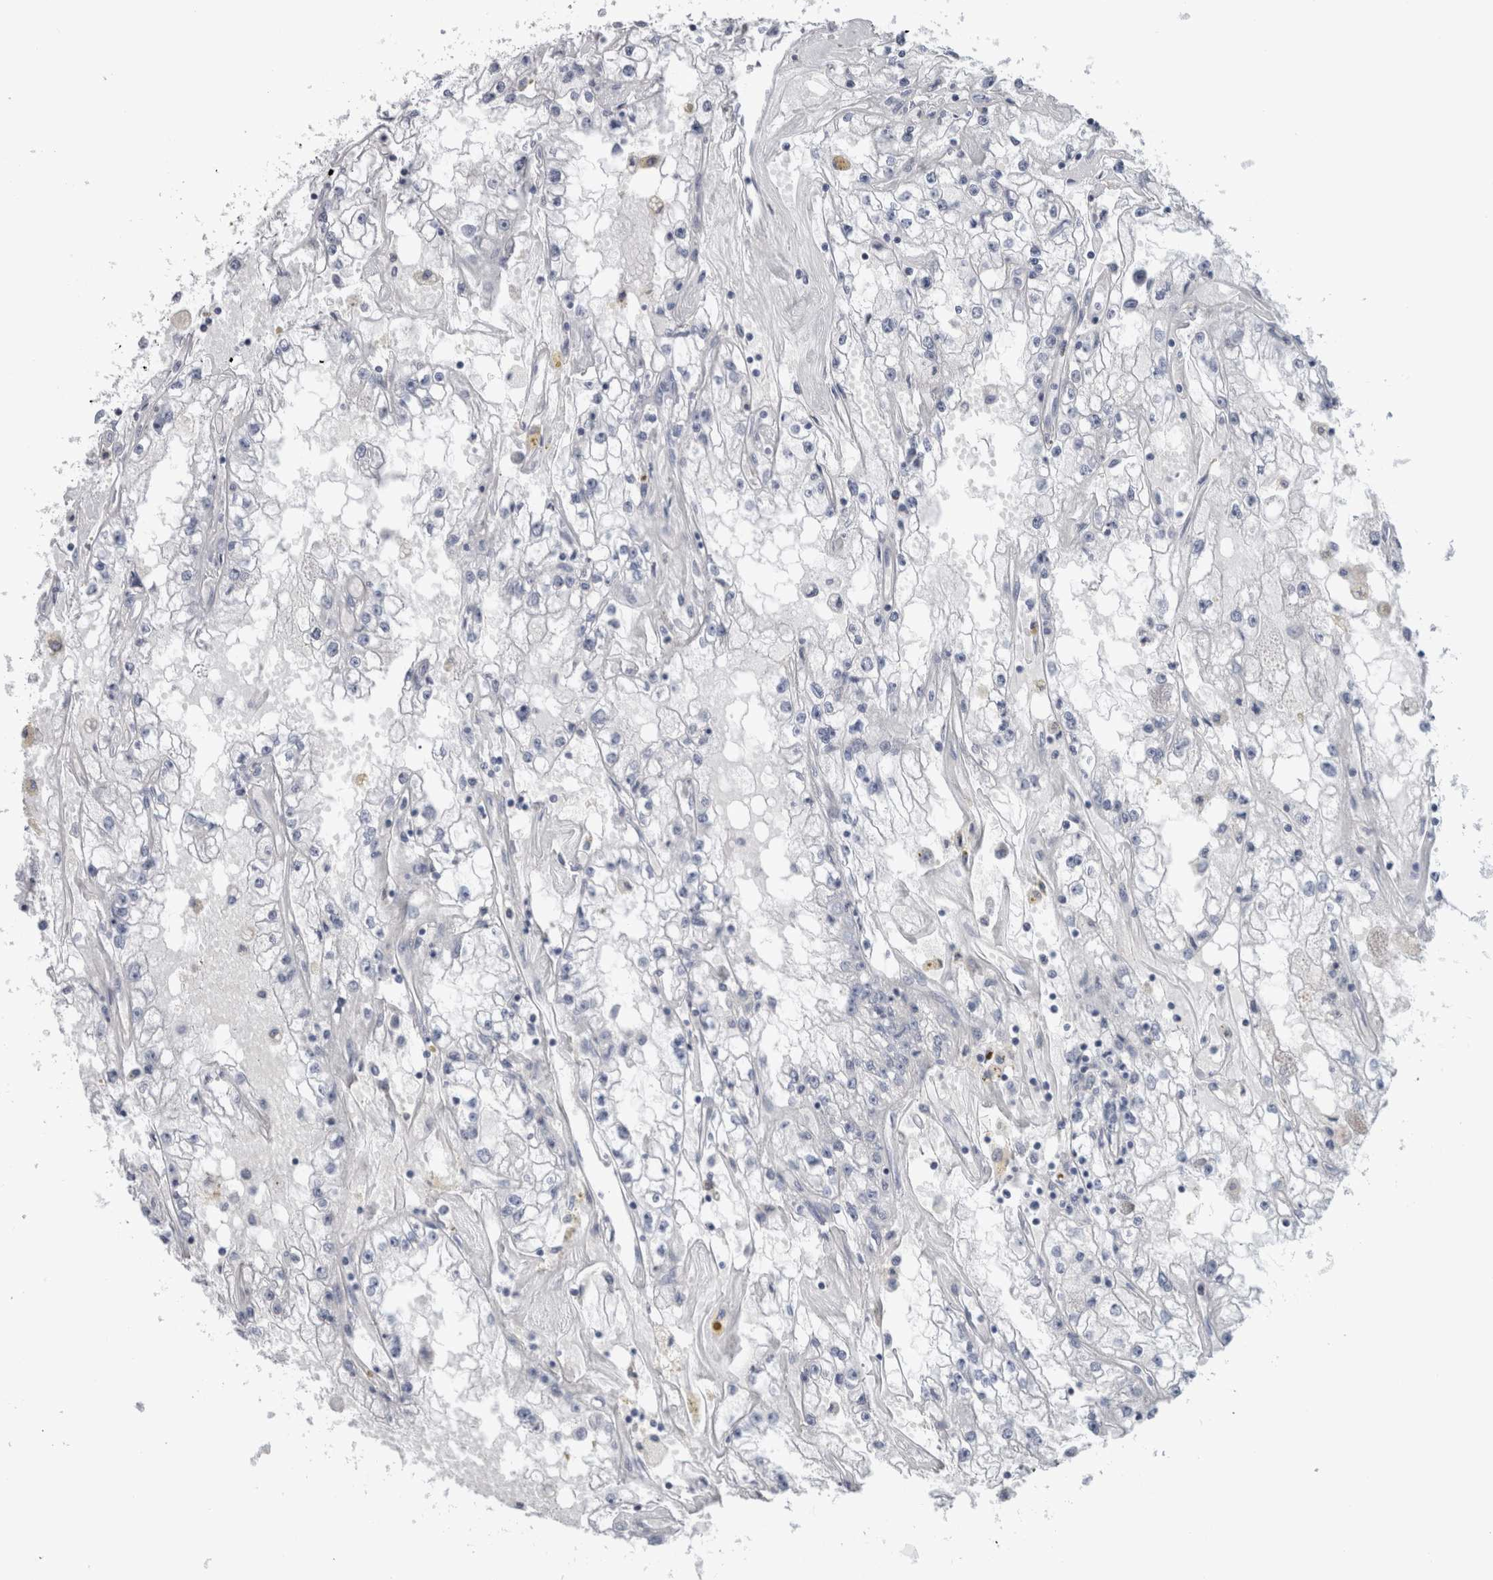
{"staining": {"intensity": "negative", "quantity": "none", "location": "none"}, "tissue": "renal cancer", "cell_type": "Tumor cells", "image_type": "cancer", "snomed": [{"axis": "morphology", "description": "Adenocarcinoma, NOS"}, {"axis": "topography", "description": "Kidney"}], "caption": "An IHC histopathology image of renal cancer (adenocarcinoma) is shown. There is no staining in tumor cells of renal cancer (adenocarcinoma).", "gene": "SCRN1", "patient": {"sex": "male", "age": 56}}